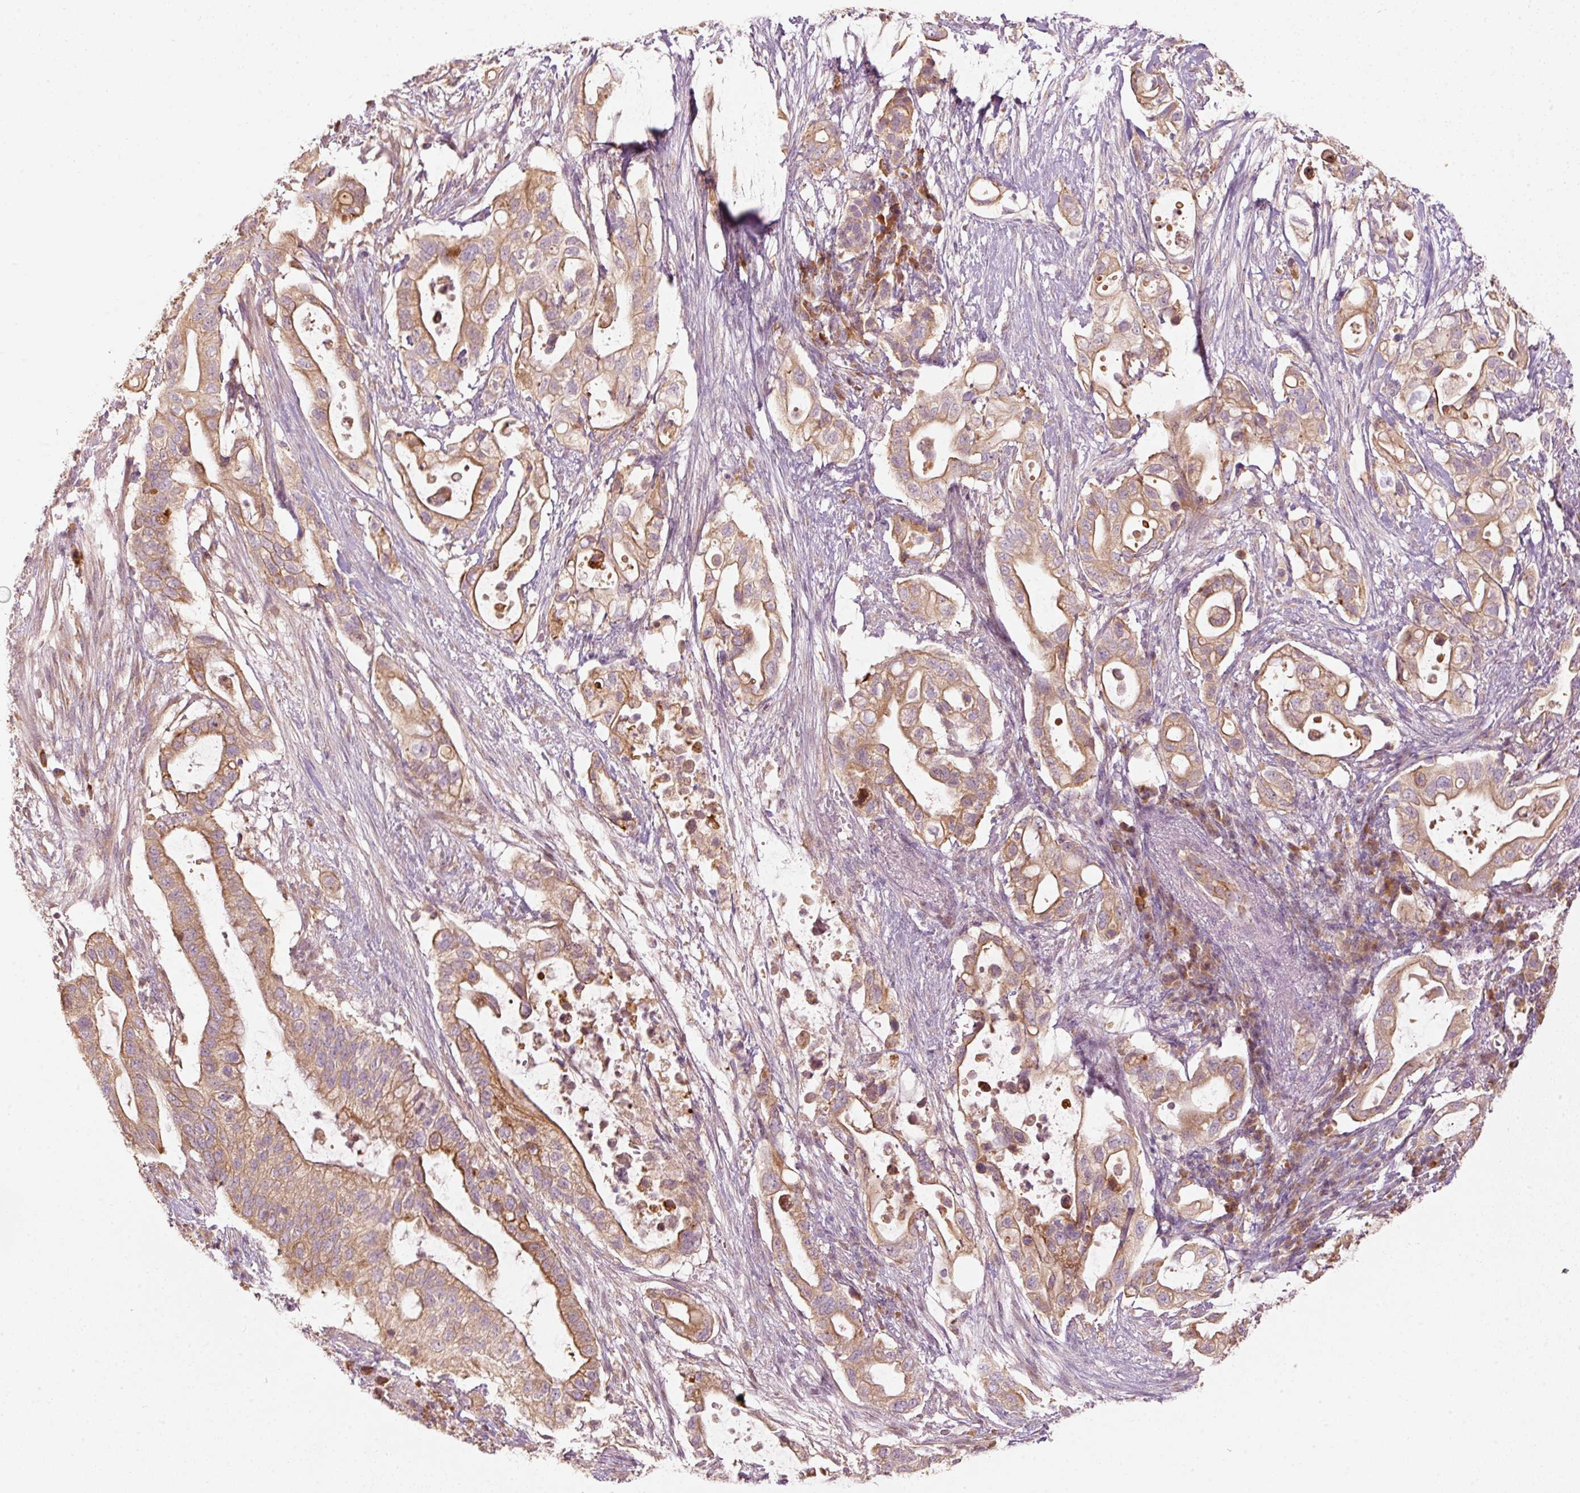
{"staining": {"intensity": "moderate", "quantity": ">75%", "location": "cytoplasmic/membranous"}, "tissue": "pancreatic cancer", "cell_type": "Tumor cells", "image_type": "cancer", "snomed": [{"axis": "morphology", "description": "Adenocarcinoma, NOS"}, {"axis": "topography", "description": "Pancreas"}], "caption": "IHC of pancreatic cancer displays medium levels of moderate cytoplasmic/membranous positivity in about >75% of tumor cells.", "gene": "MAP10", "patient": {"sex": "female", "age": 72}}